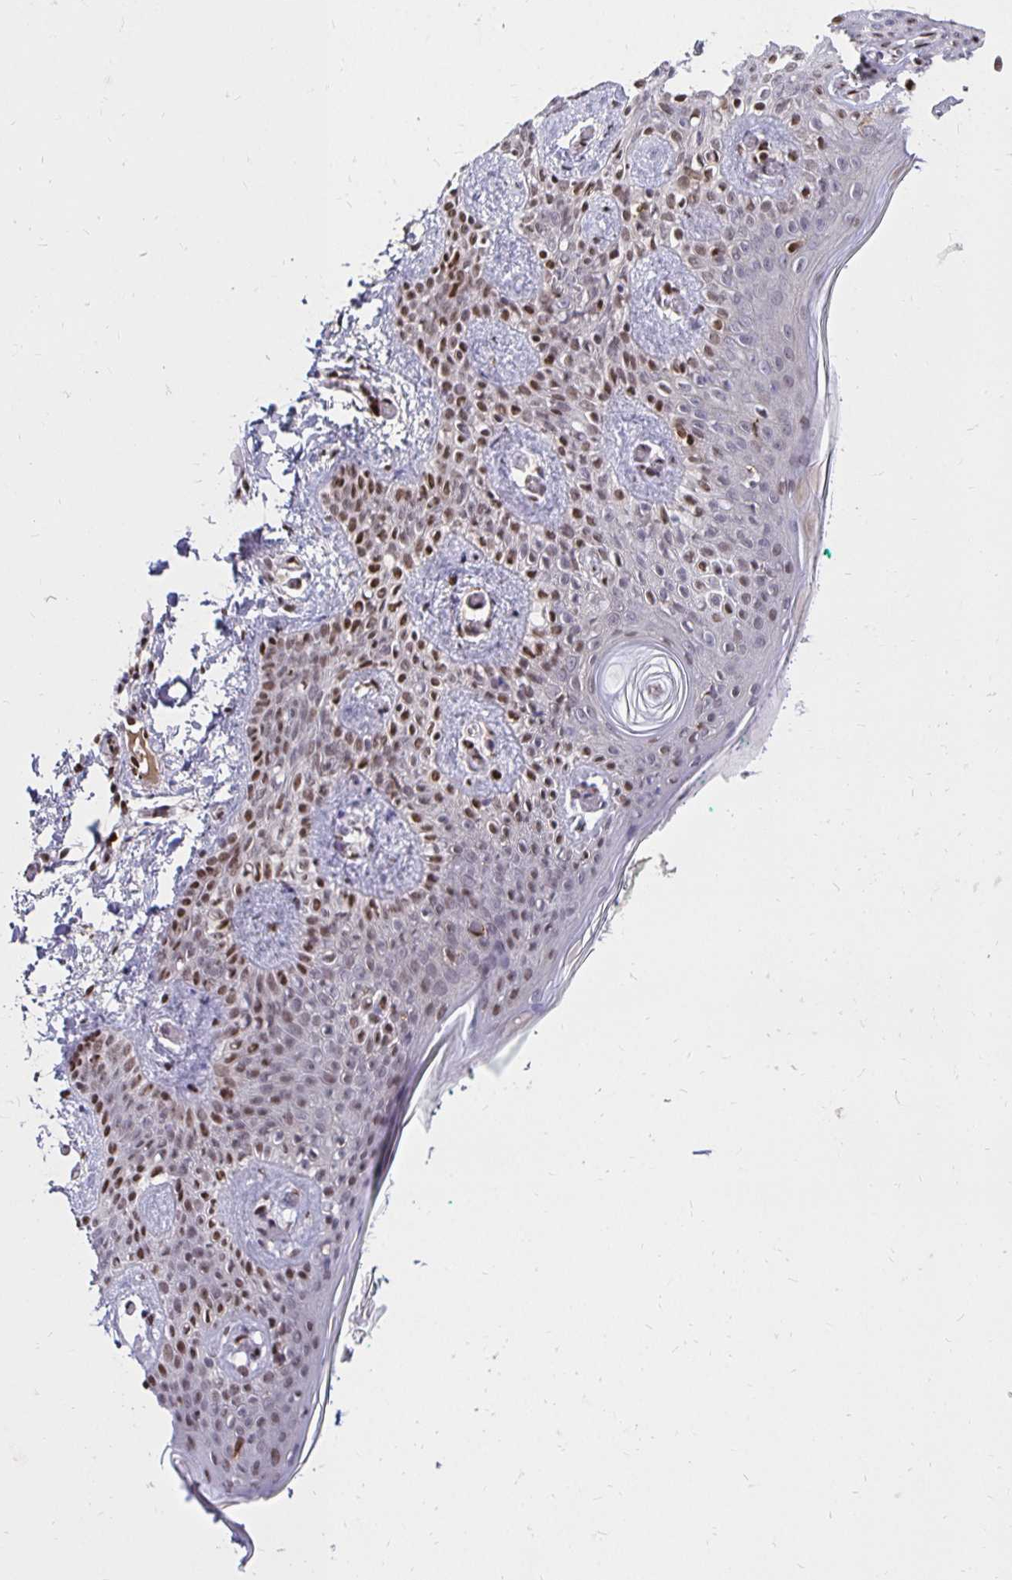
{"staining": {"intensity": "strong", "quantity": "<25%", "location": "nuclear"}, "tissue": "skin", "cell_type": "Fibroblasts", "image_type": "normal", "snomed": [{"axis": "morphology", "description": "Normal tissue, NOS"}, {"axis": "topography", "description": "Skin"}], "caption": "Immunohistochemistry micrograph of benign human skin stained for a protein (brown), which exhibits medium levels of strong nuclear staining in about <25% of fibroblasts.", "gene": "ZNF579", "patient": {"sex": "male", "age": 16}}